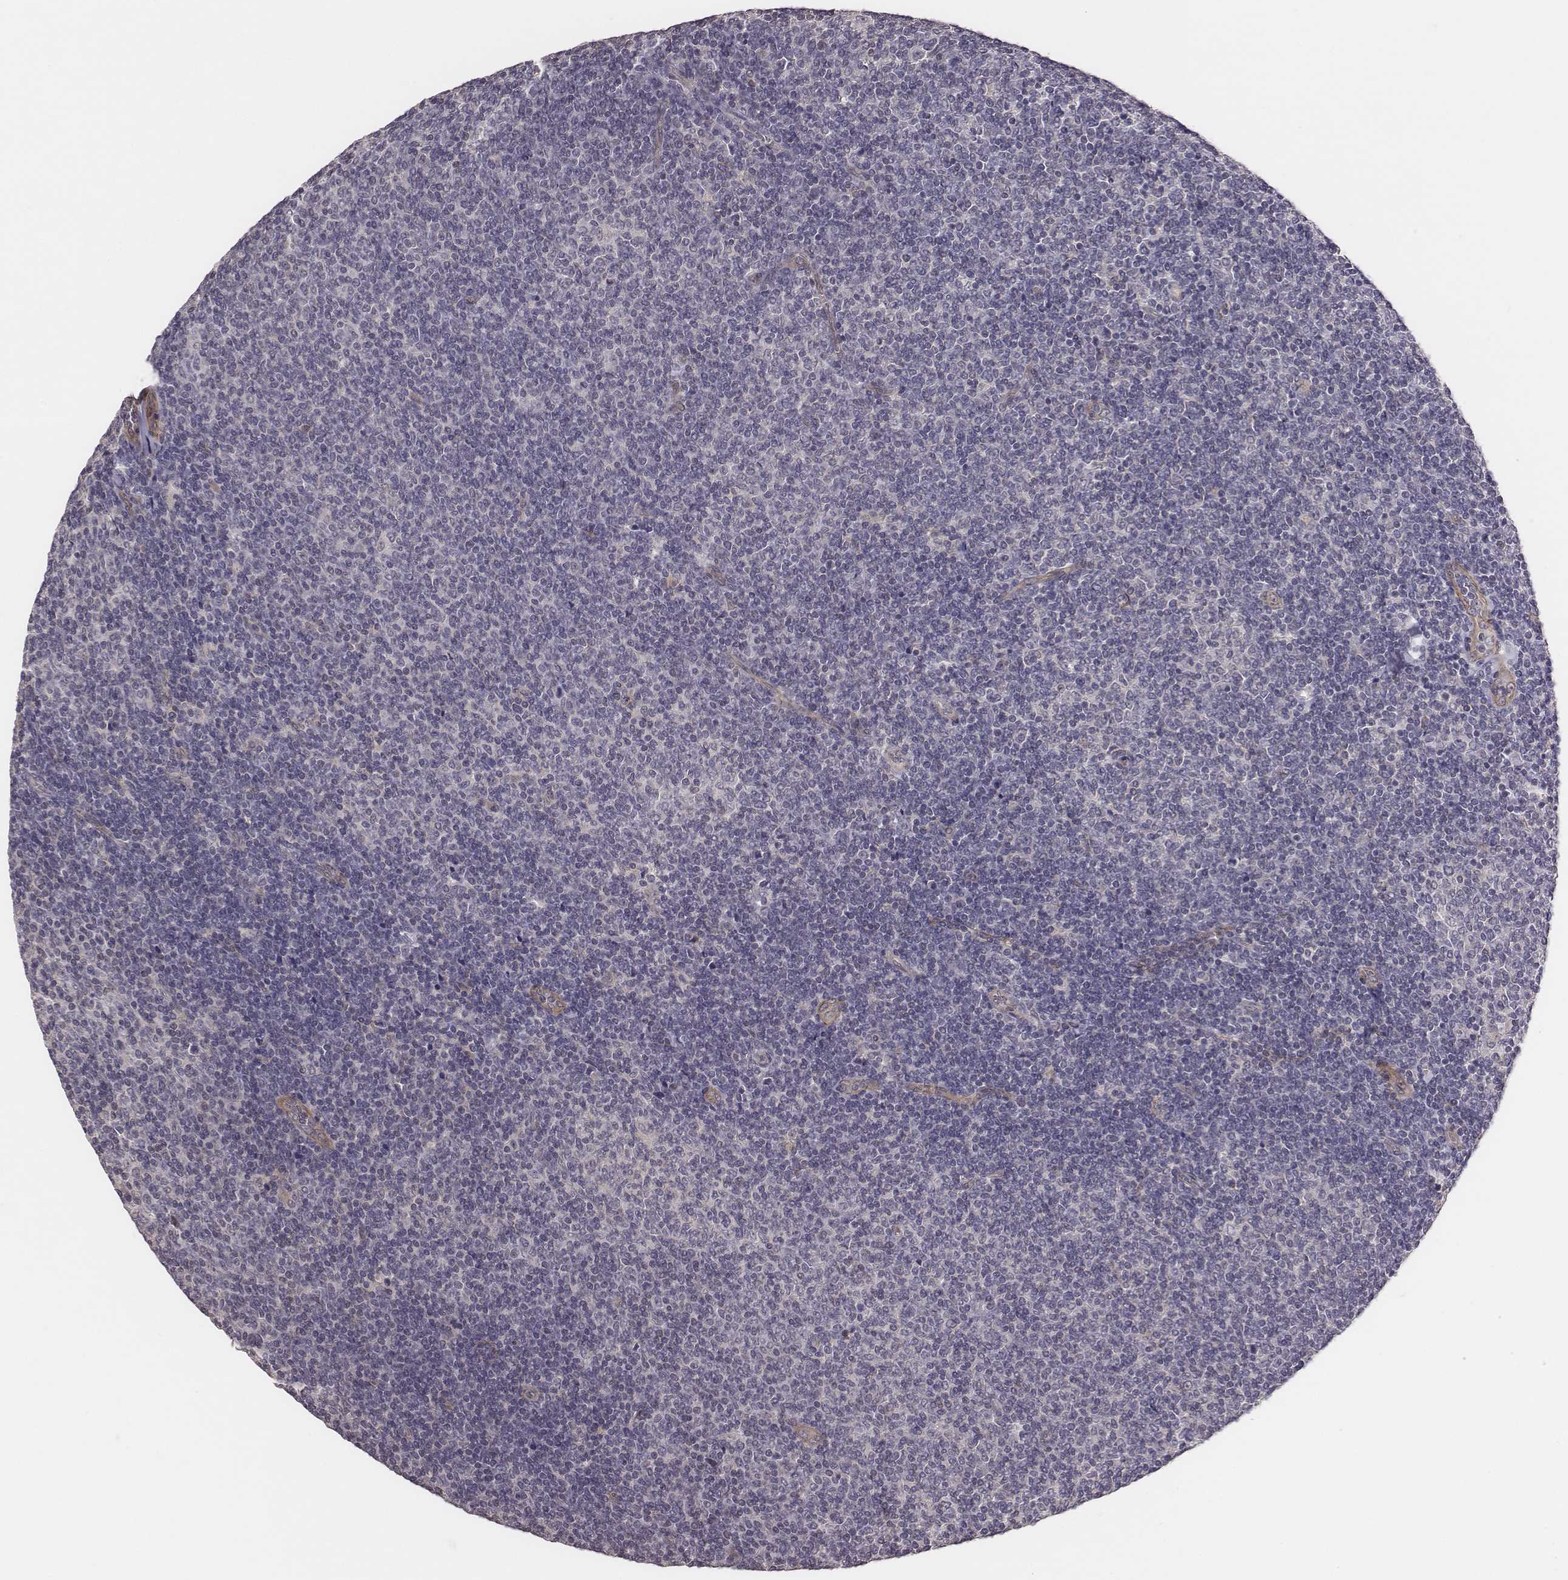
{"staining": {"intensity": "negative", "quantity": "none", "location": "none"}, "tissue": "lymphoma", "cell_type": "Tumor cells", "image_type": "cancer", "snomed": [{"axis": "morphology", "description": "Malignant lymphoma, non-Hodgkin's type, Low grade"}, {"axis": "topography", "description": "Lymph node"}], "caption": "Immunohistochemistry (IHC) micrograph of low-grade malignant lymphoma, non-Hodgkin's type stained for a protein (brown), which displays no expression in tumor cells.", "gene": "SCARF1", "patient": {"sex": "male", "age": 52}}